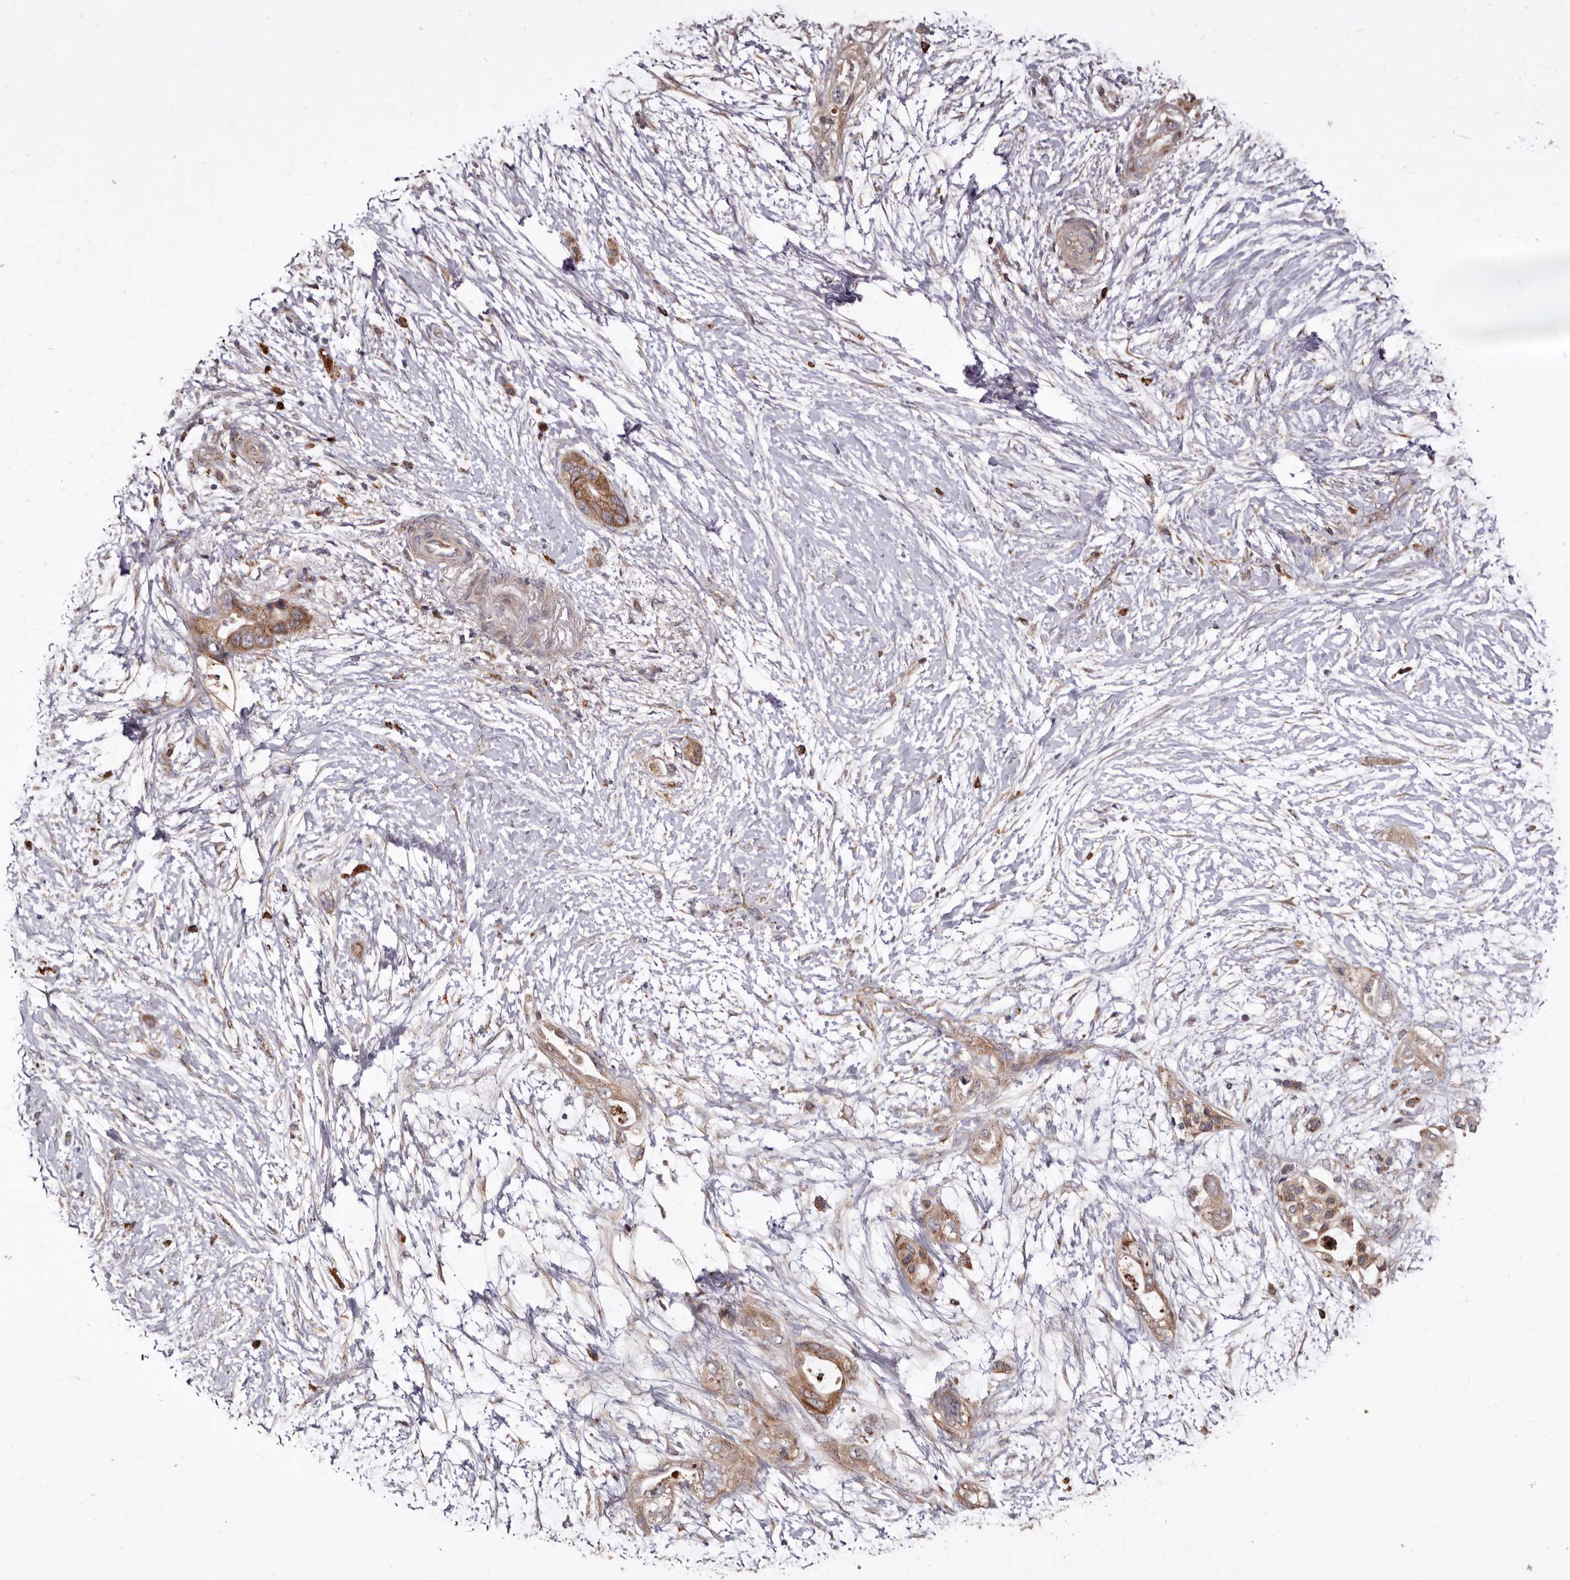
{"staining": {"intensity": "moderate", "quantity": ">75%", "location": "cytoplasmic/membranous"}, "tissue": "pancreatic cancer", "cell_type": "Tumor cells", "image_type": "cancer", "snomed": [{"axis": "morphology", "description": "Adenocarcinoma, NOS"}, {"axis": "topography", "description": "Pancreas"}], "caption": "Protein expression analysis of pancreatic cancer (adenocarcinoma) exhibits moderate cytoplasmic/membranous expression in approximately >75% of tumor cells. (Brightfield microscopy of DAB IHC at high magnification).", "gene": "GOT1L1", "patient": {"sex": "male", "age": 53}}